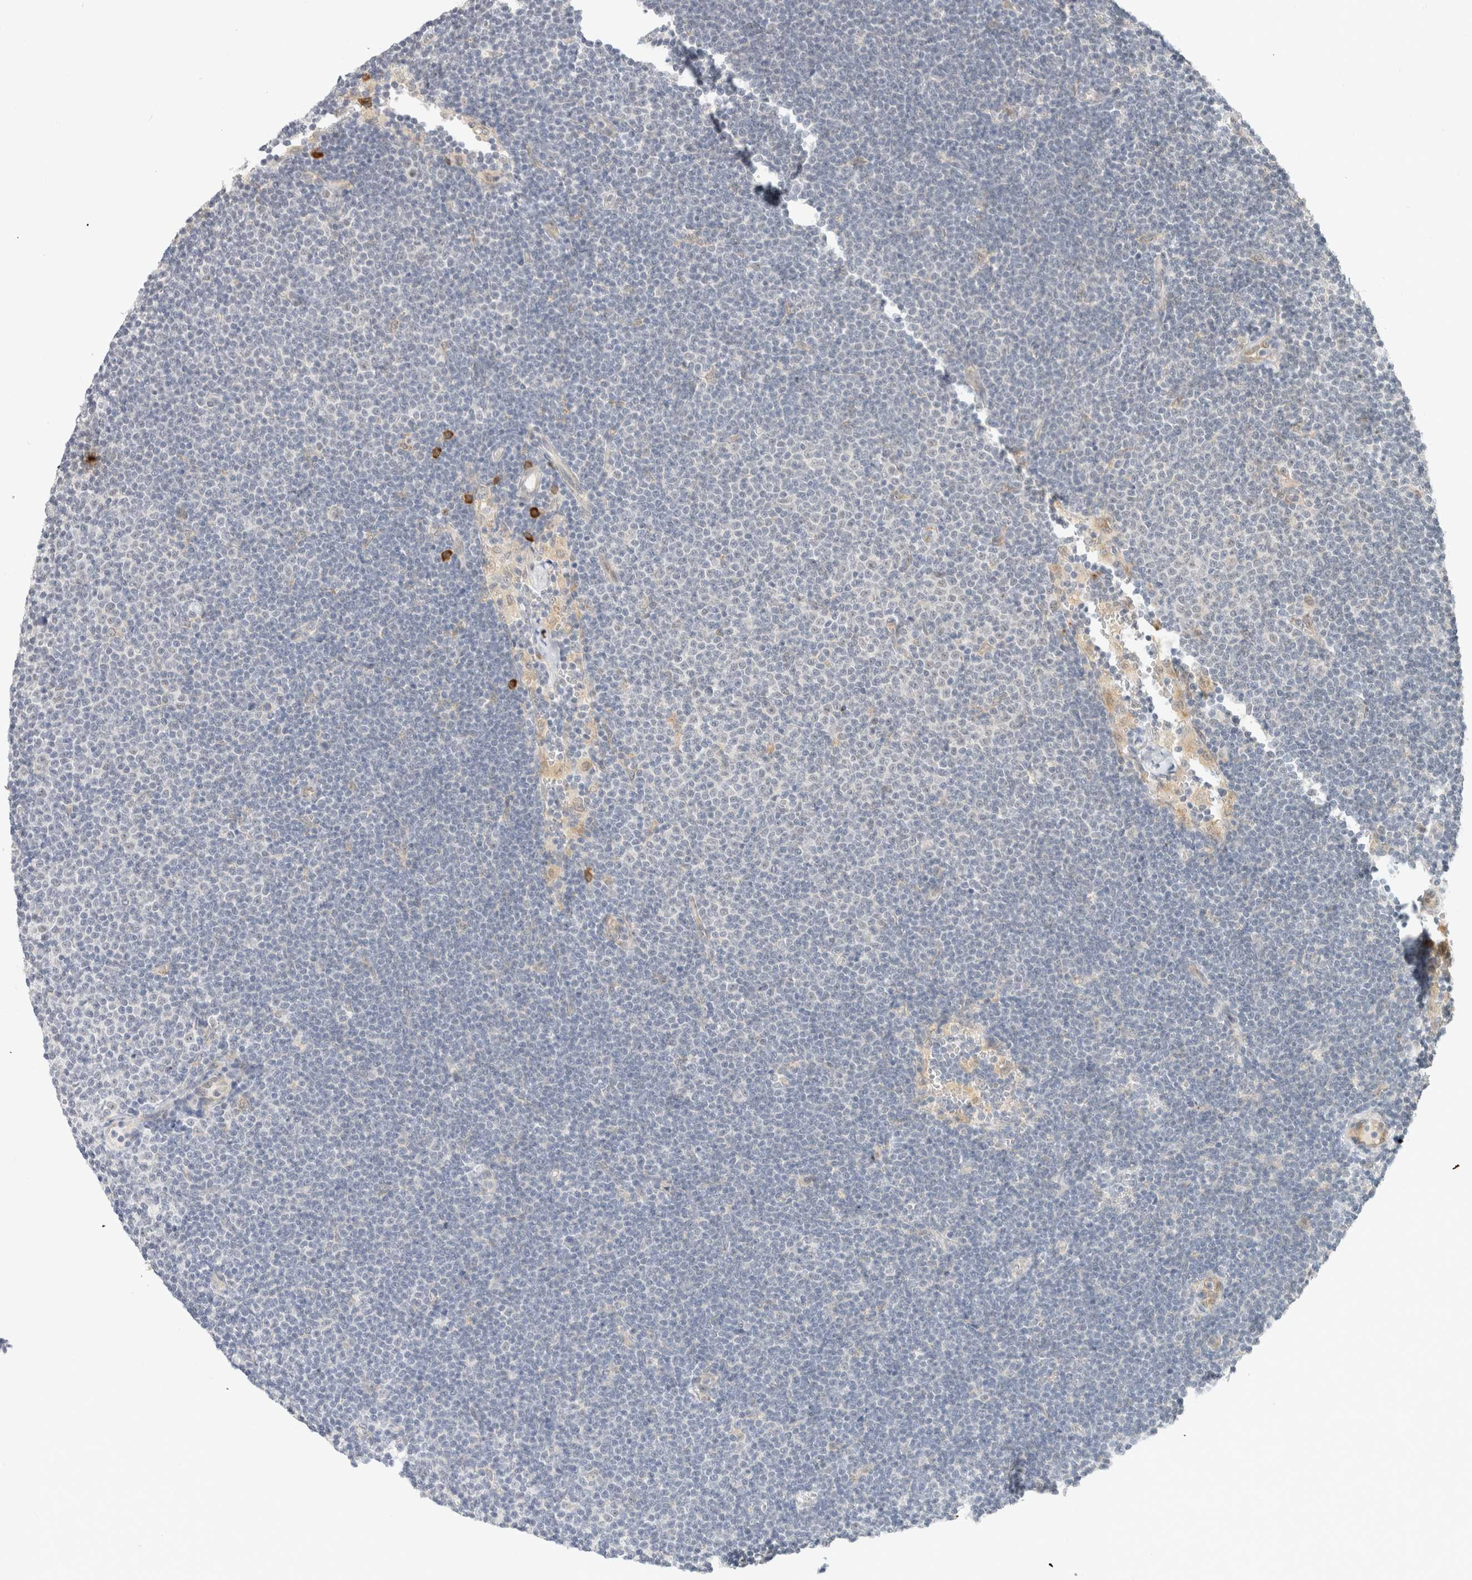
{"staining": {"intensity": "negative", "quantity": "none", "location": "none"}, "tissue": "lymphoma", "cell_type": "Tumor cells", "image_type": "cancer", "snomed": [{"axis": "morphology", "description": "Malignant lymphoma, non-Hodgkin's type, Low grade"}, {"axis": "topography", "description": "Lymph node"}], "caption": "Tumor cells show no significant protein staining in lymphoma.", "gene": "HDLBP", "patient": {"sex": "female", "age": 53}}